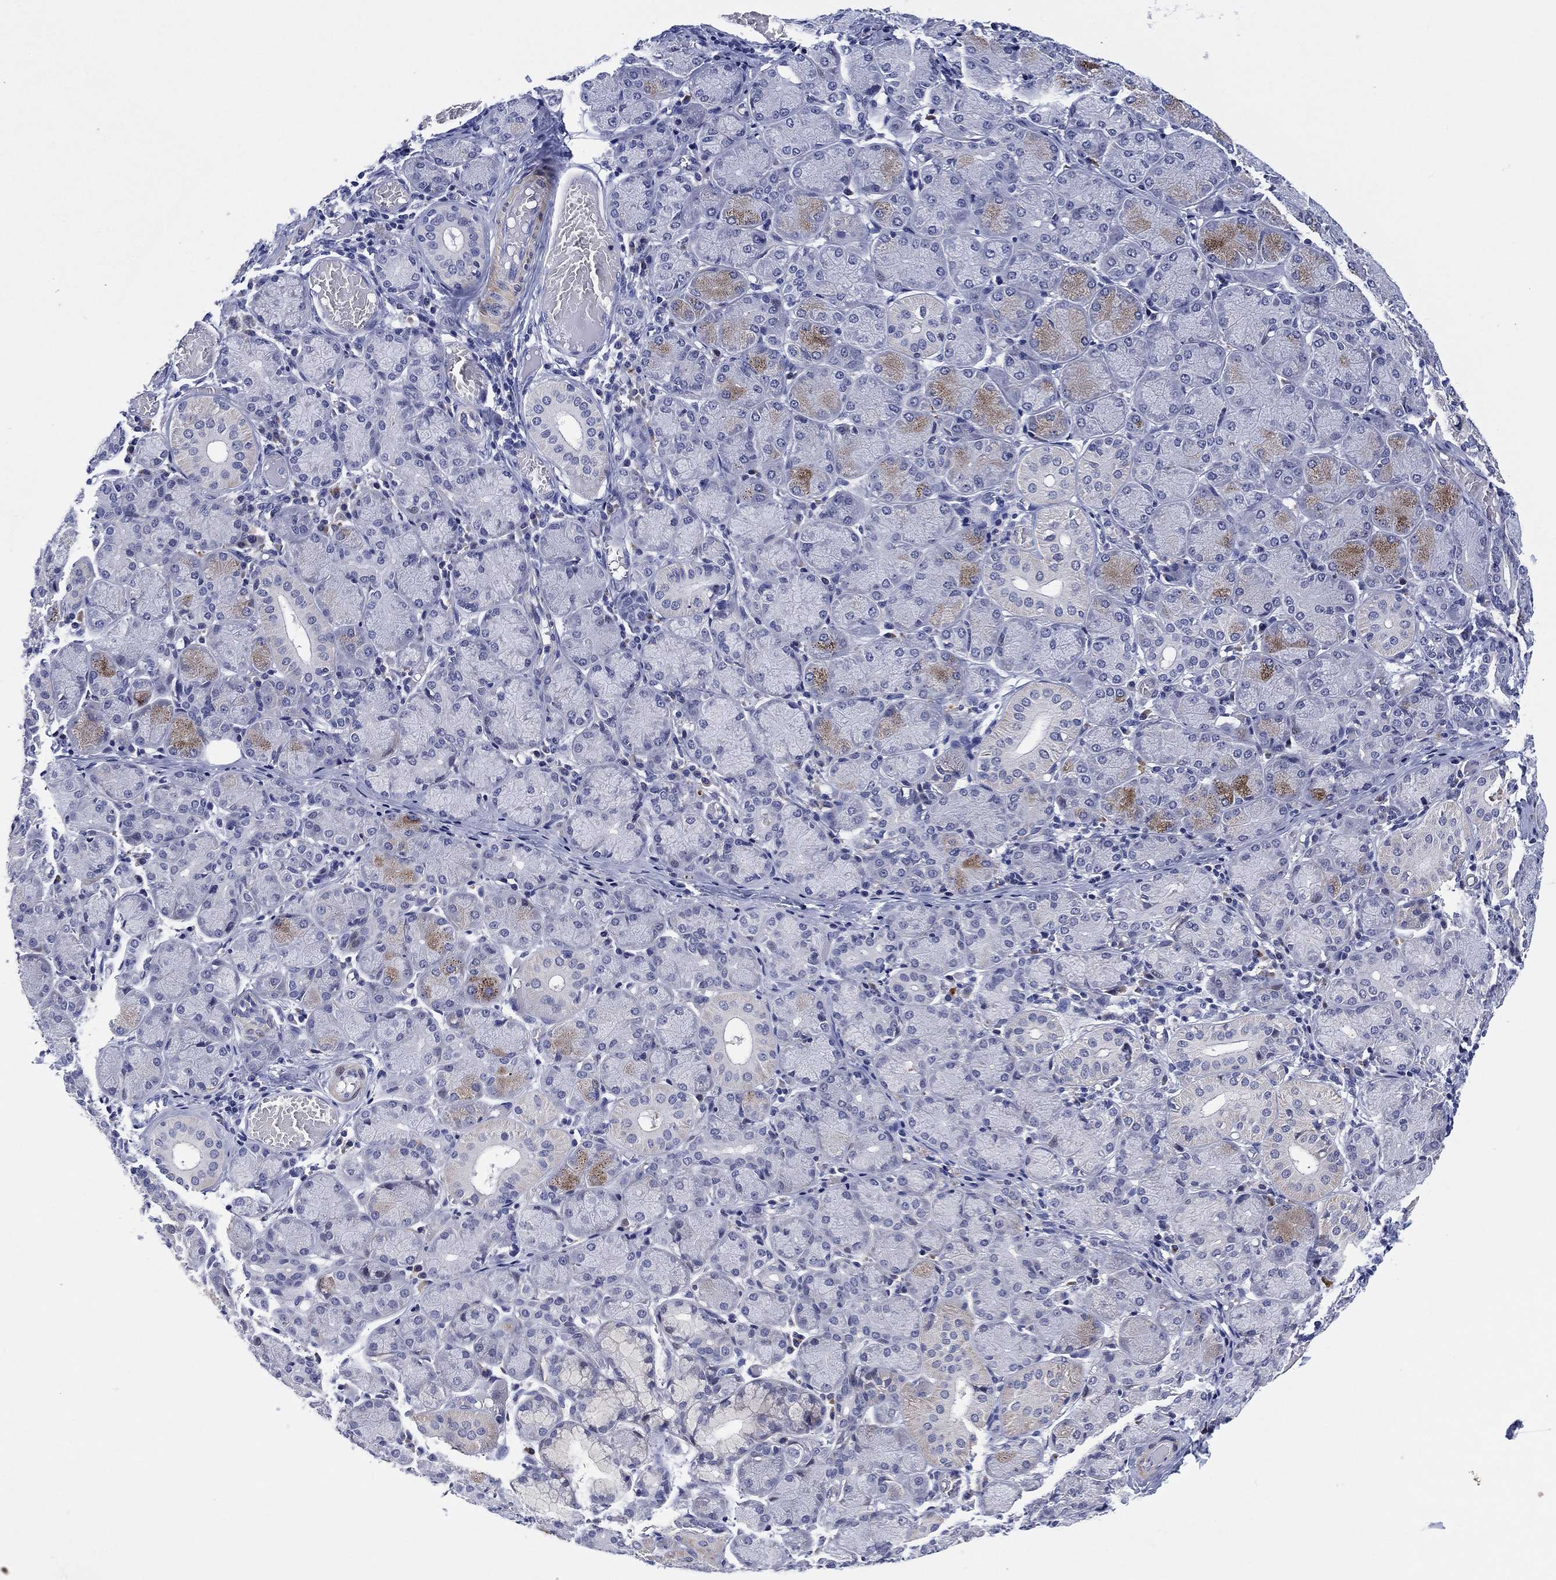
{"staining": {"intensity": "weak", "quantity": "<25%", "location": "cytoplasmic/membranous"}, "tissue": "salivary gland", "cell_type": "Glandular cells", "image_type": "normal", "snomed": [{"axis": "morphology", "description": "Normal tissue, NOS"}, {"axis": "topography", "description": "Salivary gland"}, {"axis": "topography", "description": "Peripheral nerve tissue"}], "caption": "High magnification brightfield microscopy of normal salivary gland stained with DAB (3,3'-diaminobenzidine) (brown) and counterstained with hematoxylin (blue): glandular cells show no significant staining. The staining is performed using DAB (3,3'-diaminobenzidine) brown chromogen with nuclei counter-stained in using hematoxylin.", "gene": "CLIP3", "patient": {"sex": "female", "age": 24}}